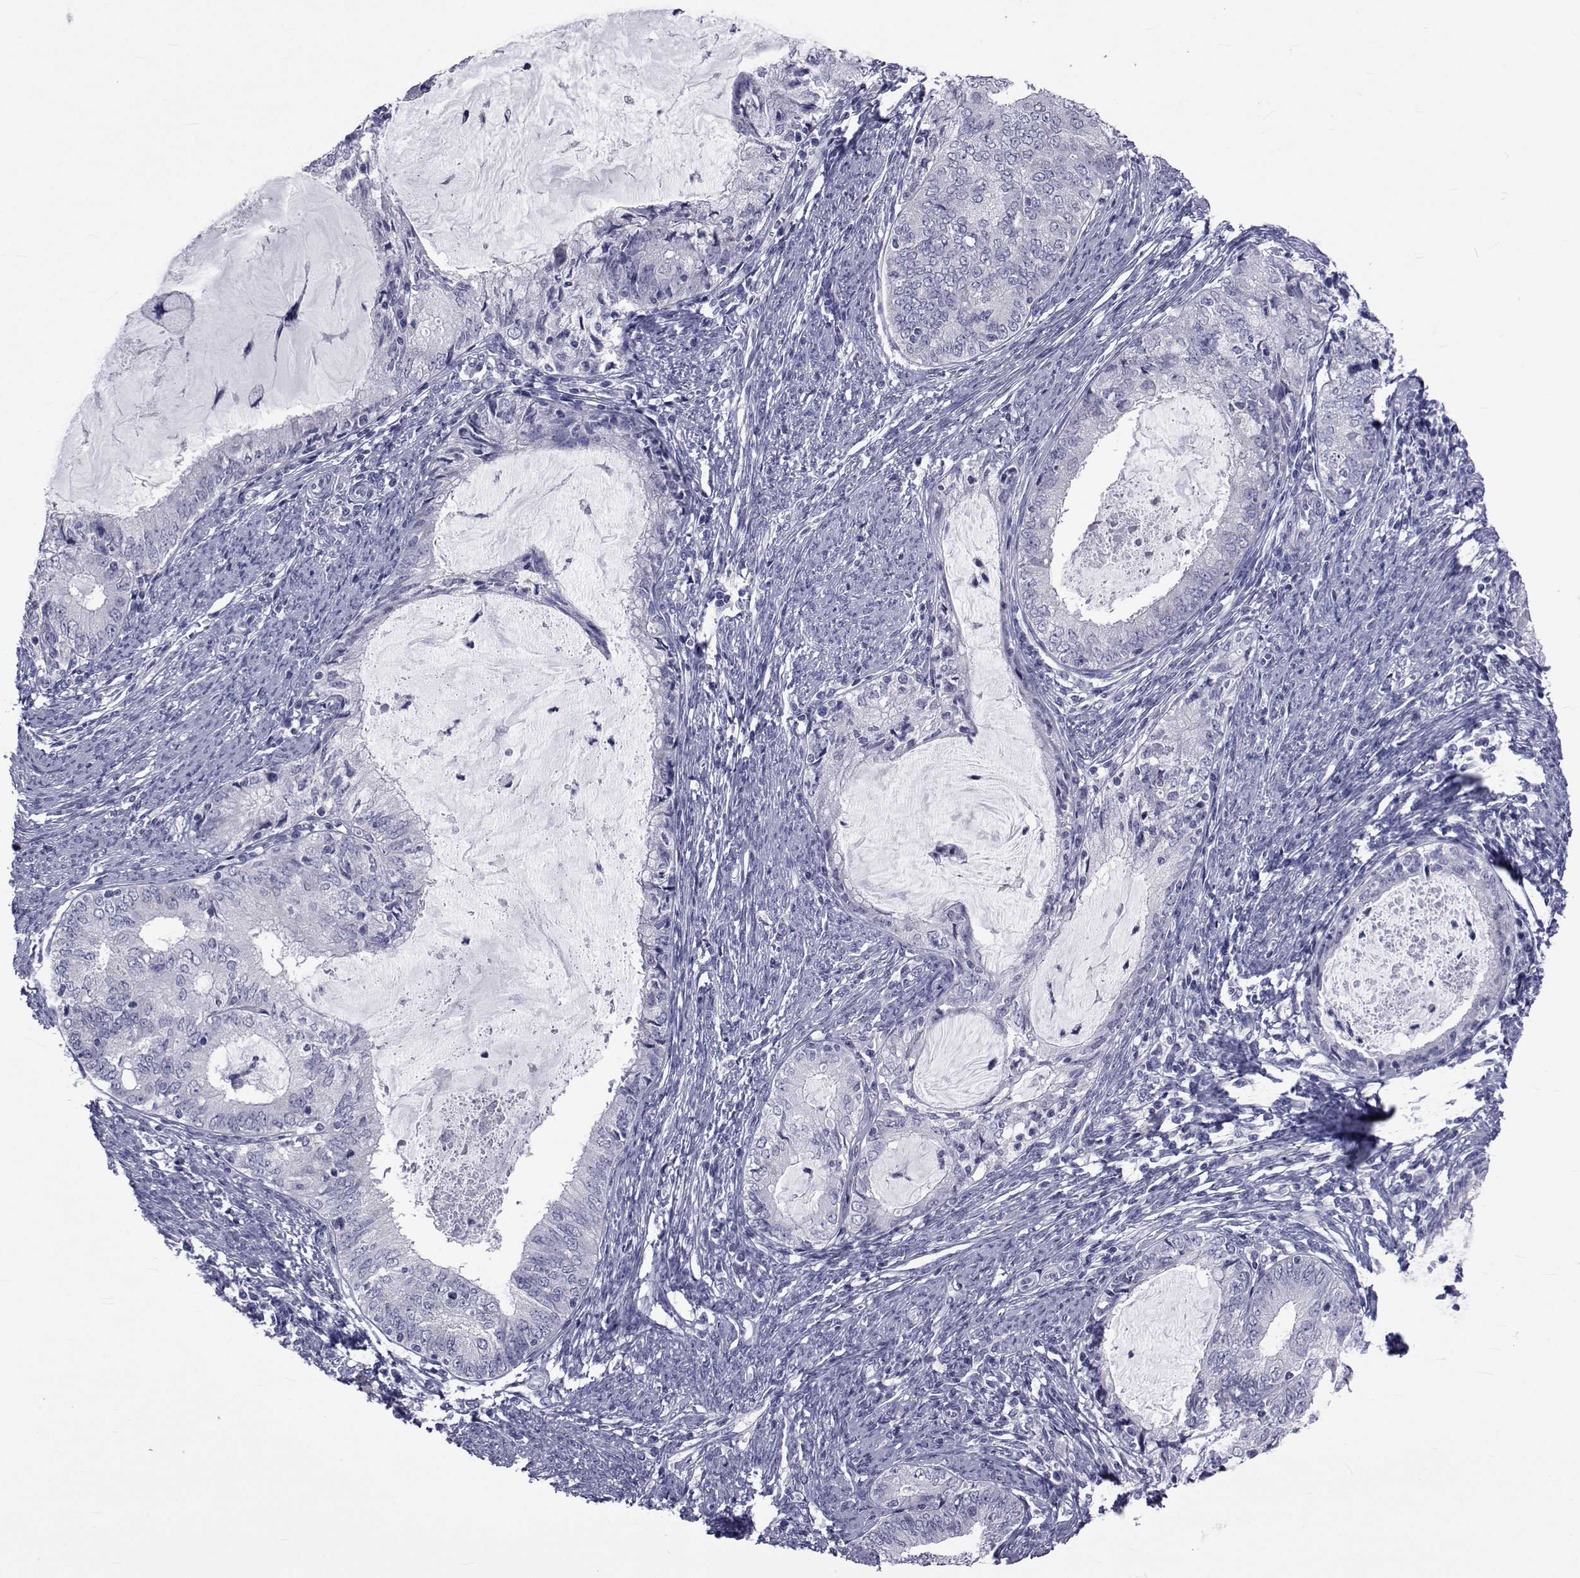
{"staining": {"intensity": "negative", "quantity": "none", "location": "none"}, "tissue": "endometrial cancer", "cell_type": "Tumor cells", "image_type": "cancer", "snomed": [{"axis": "morphology", "description": "Adenocarcinoma, NOS"}, {"axis": "topography", "description": "Endometrium"}], "caption": "This is an IHC micrograph of human endometrial cancer (adenocarcinoma). There is no staining in tumor cells.", "gene": "GKAP1", "patient": {"sex": "female", "age": 57}}